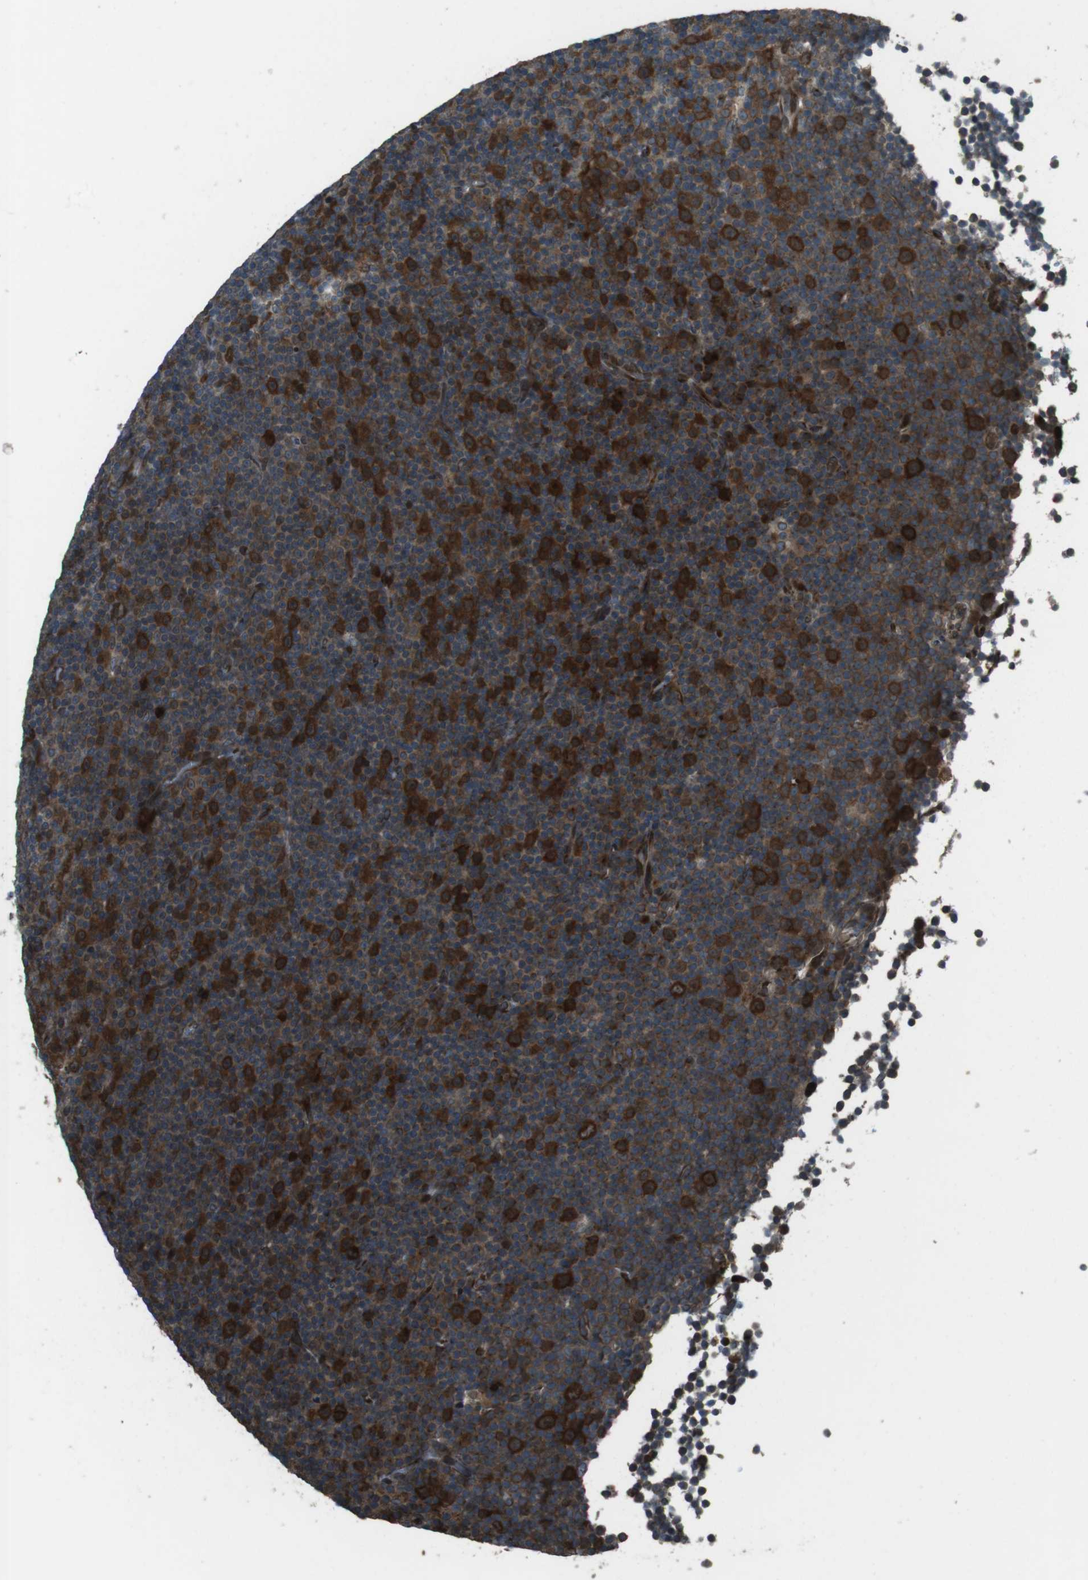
{"staining": {"intensity": "strong", "quantity": "25%-75%", "location": "cytoplasmic/membranous"}, "tissue": "lymphoma", "cell_type": "Tumor cells", "image_type": "cancer", "snomed": [{"axis": "morphology", "description": "Malignant lymphoma, non-Hodgkin's type, Low grade"}, {"axis": "topography", "description": "Lymph node"}], "caption": "A brown stain shows strong cytoplasmic/membranous staining of a protein in lymphoma tumor cells.", "gene": "ZNF330", "patient": {"sex": "female", "age": 67}}